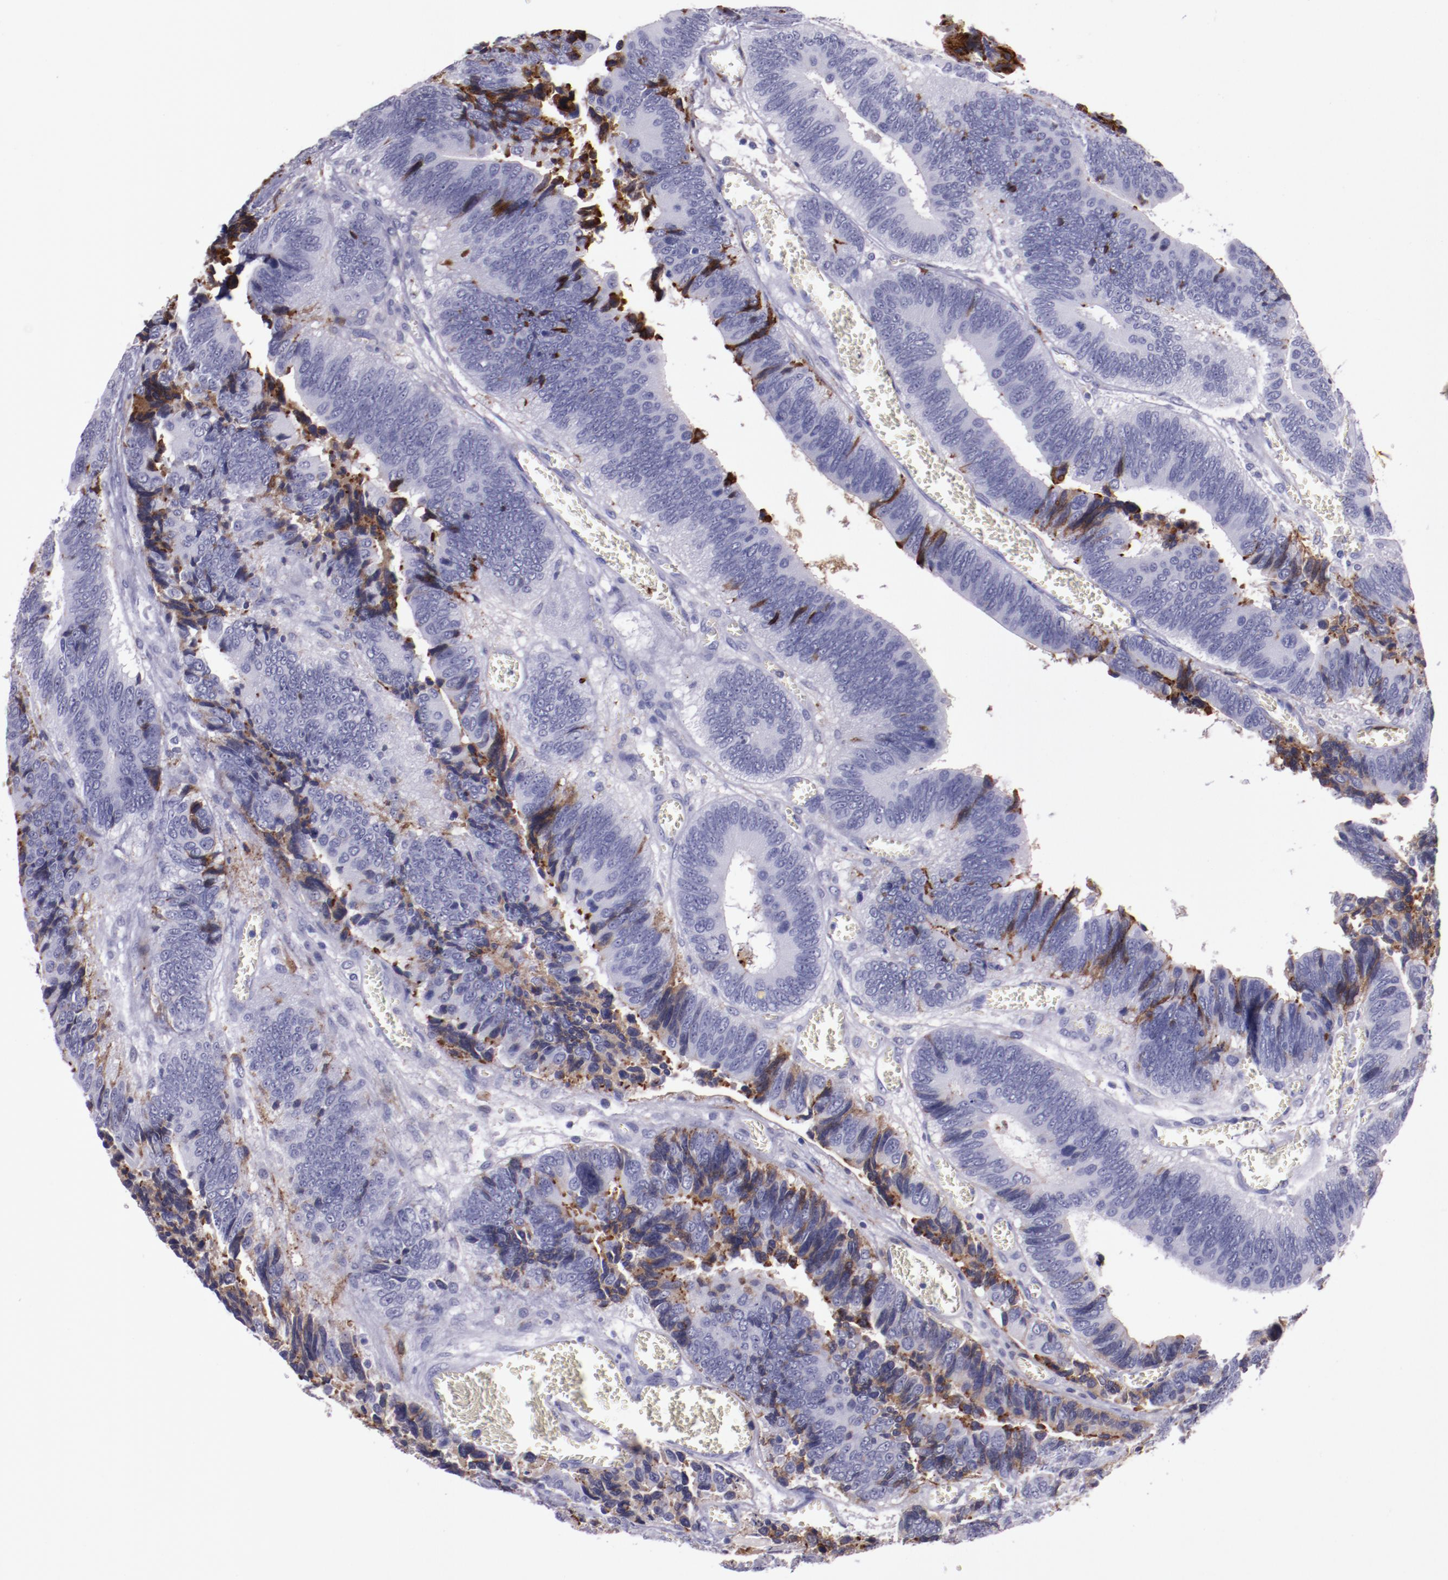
{"staining": {"intensity": "moderate", "quantity": "<25%", "location": "cytoplasmic/membranous"}, "tissue": "colorectal cancer", "cell_type": "Tumor cells", "image_type": "cancer", "snomed": [{"axis": "morphology", "description": "Adenocarcinoma, NOS"}, {"axis": "topography", "description": "Colon"}], "caption": "Moderate cytoplasmic/membranous positivity for a protein is identified in approximately <25% of tumor cells of adenocarcinoma (colorectal) using immunohistochemistry.", "gene": "APOH", "patient": {"sex": "male", "age": 72}}